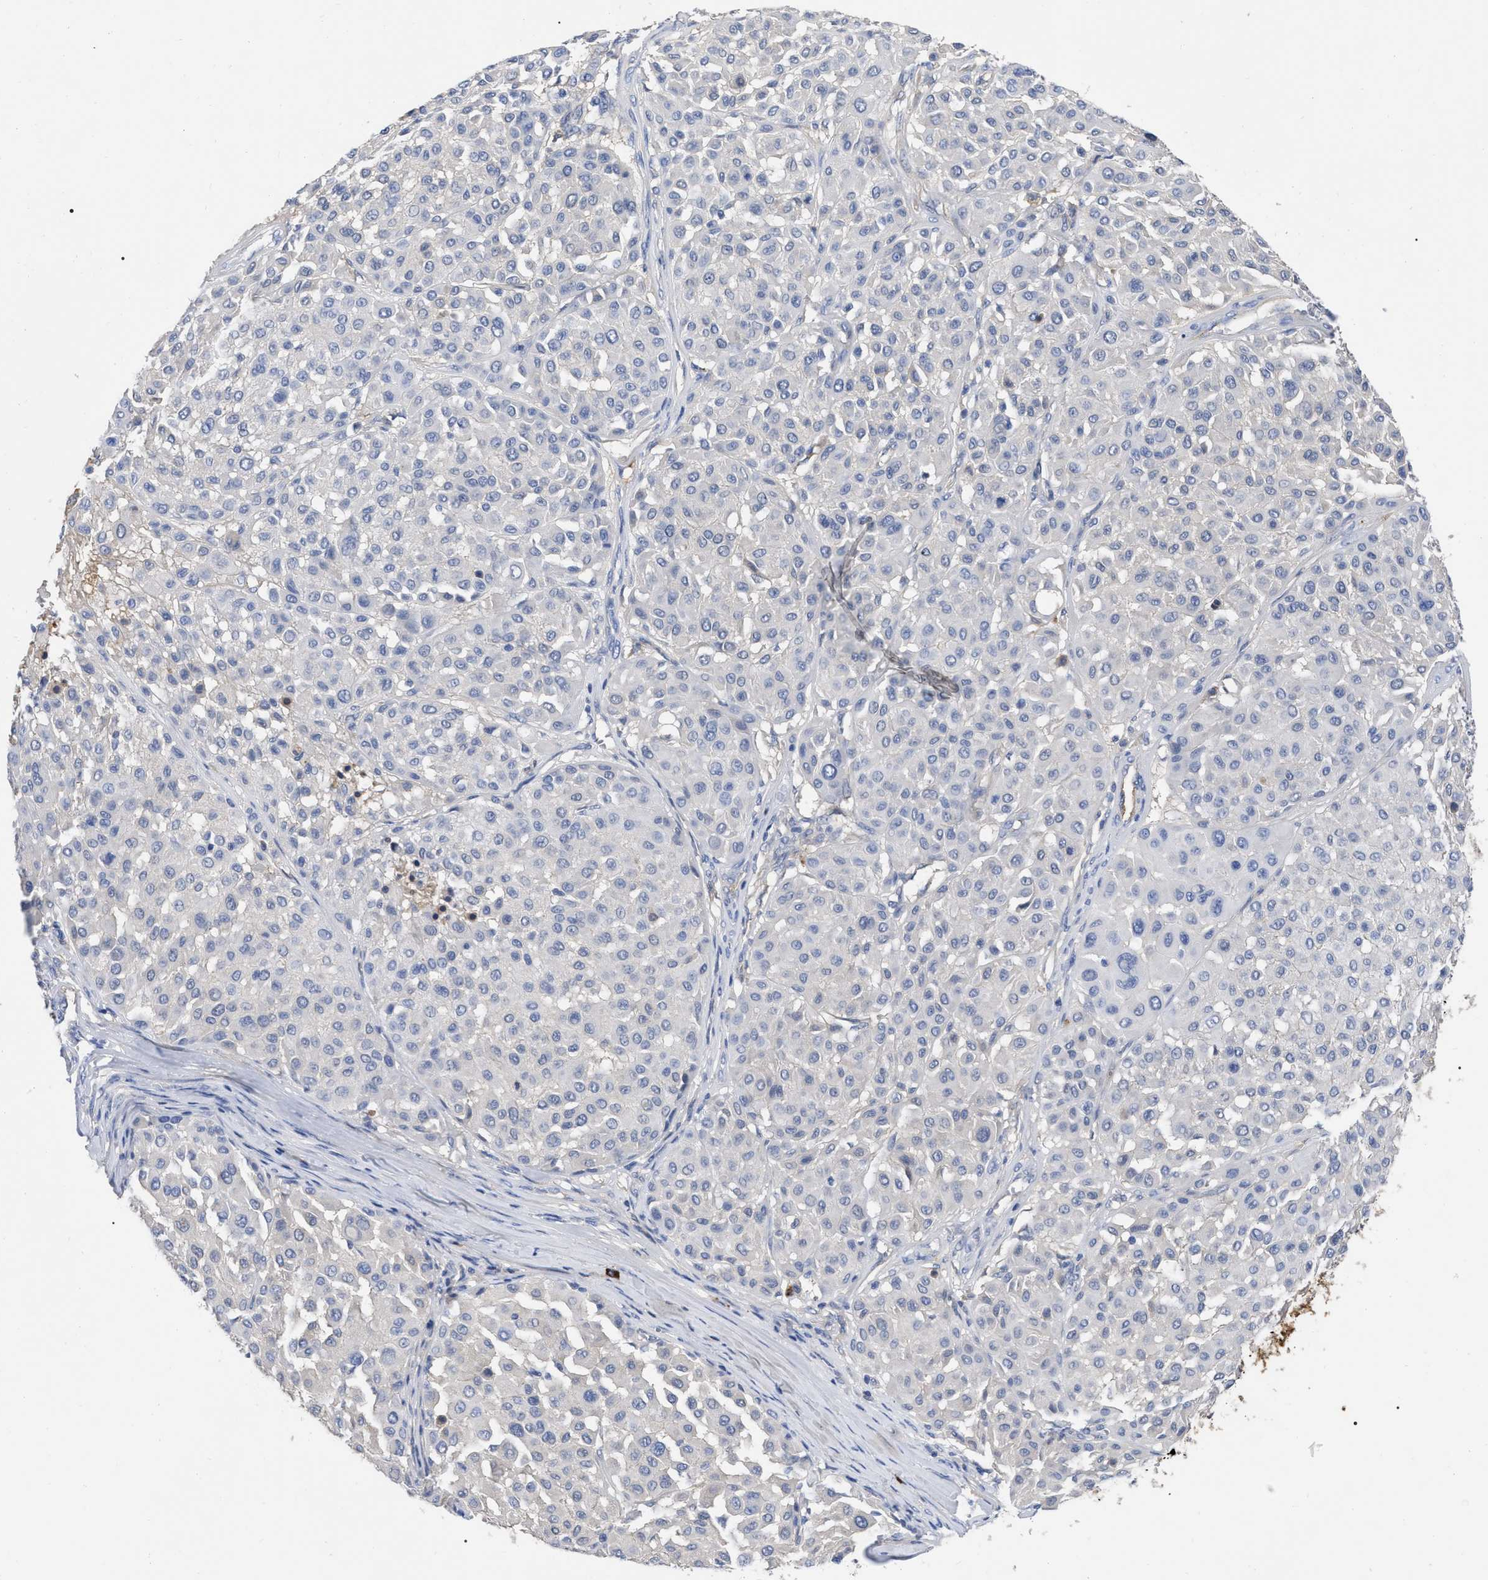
{"staining": {"intensity": "negative", "quantity": "none", "location": "none"}, "tissue": "melanoma", "cell_type": "Tumor cells", "image_type": "cancer", "snomed": [{"axis": "morphology", "description": "Malignant melanoma, Metastatic site"}, {"axis": "topography", "description": "Soft tissue"}], "caption": "Tumor cells show no significant protein positivity in malignant melanoma (metastatic site).", "gene": "IGHV5-51", "patient": {"sex": "male", "age": 41}}